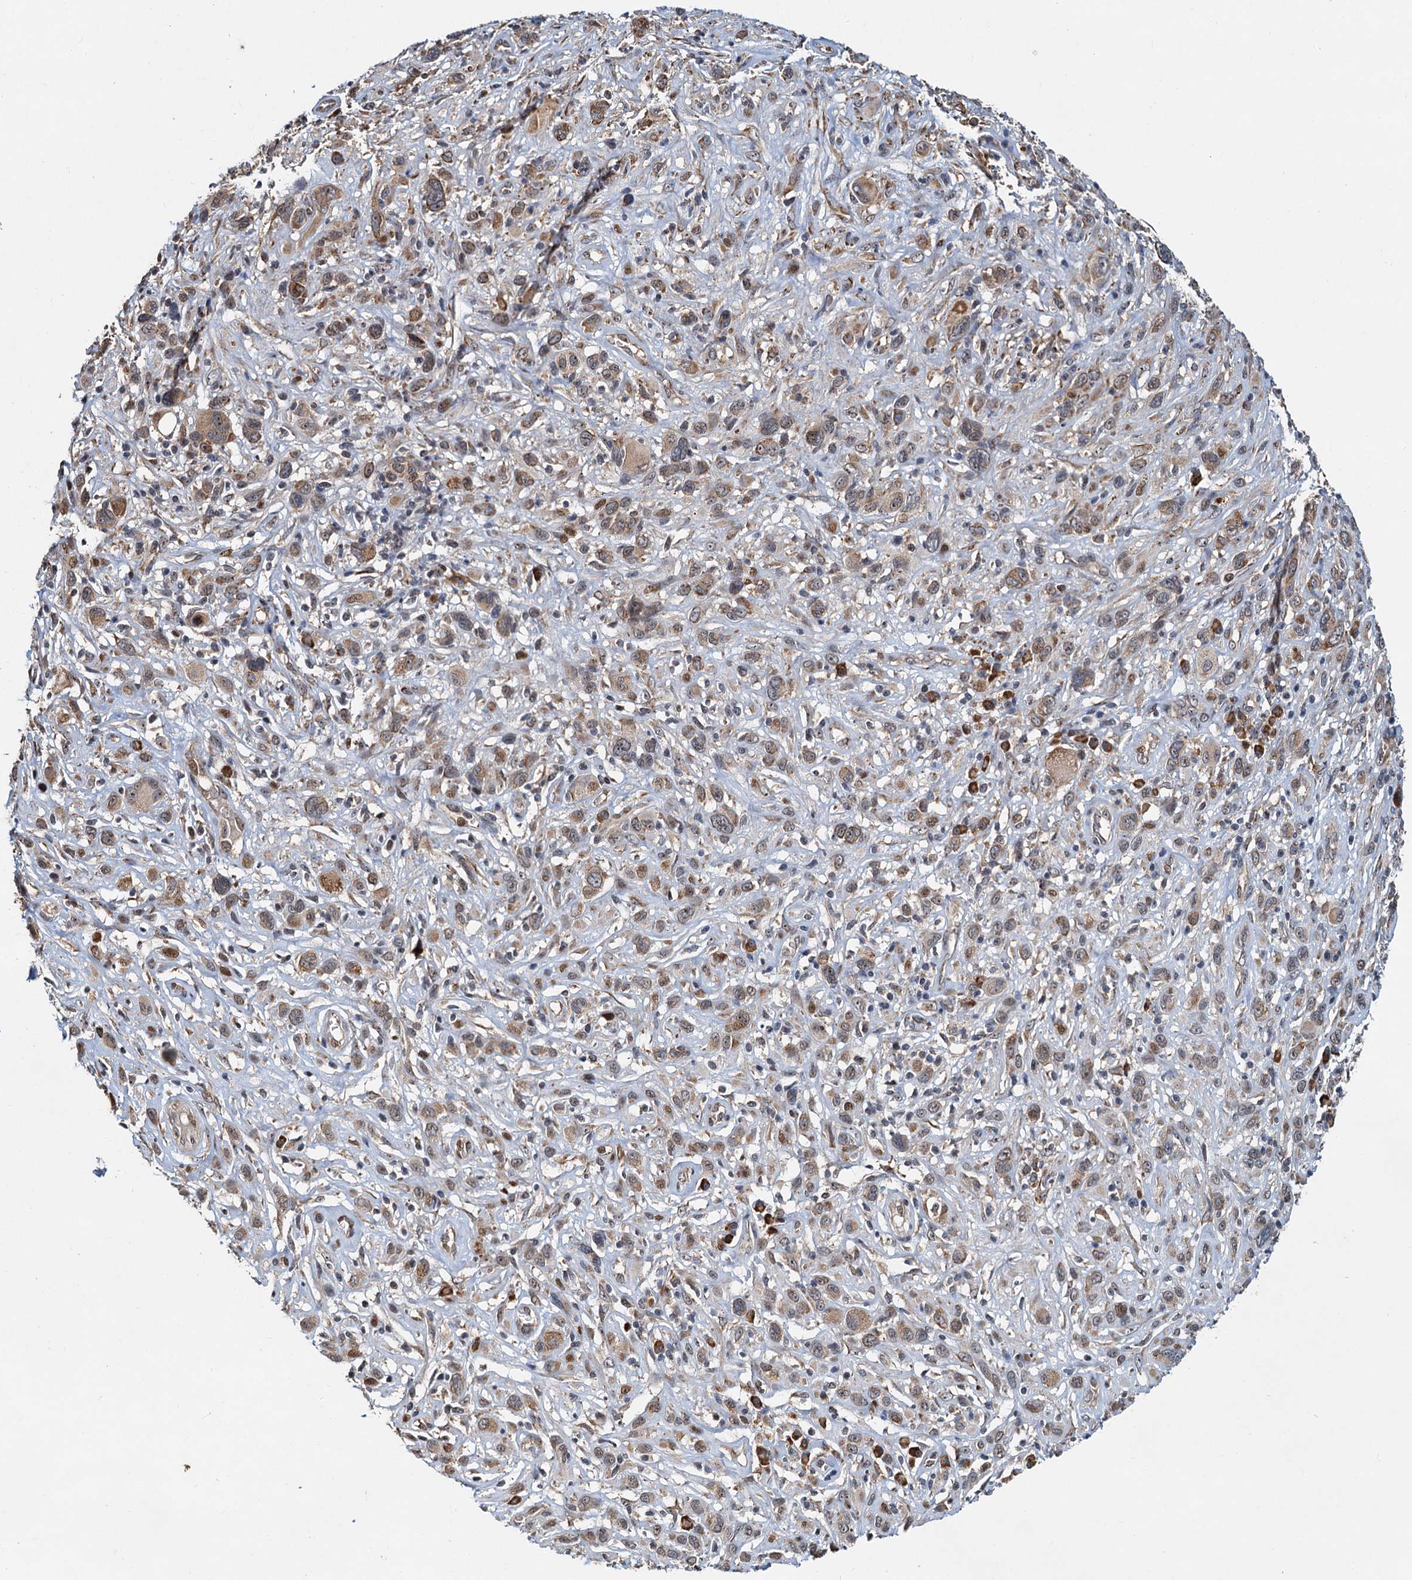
{"staining": {"intensity": "weak", "quantity": ">75%", "location": "cytoplasmic/membranous,nuclear"}, "tissue": "melanoma", "cell_type": "Tumor cells", "image_type": "cancer", "snomed": [{"axis": "morphology", "description": "Malignant melanoma, NOS"}, {"axis": "topography", "description": "Skin of trunk"}], "caption": "A micrograph of human melanoma stained for a protein demonstrates weak cytoplasmic/membranous and nuclear brown staining in tumor cells.", "gene": "DNAJC21", "patient": {"sex": "male", "age": 71}}